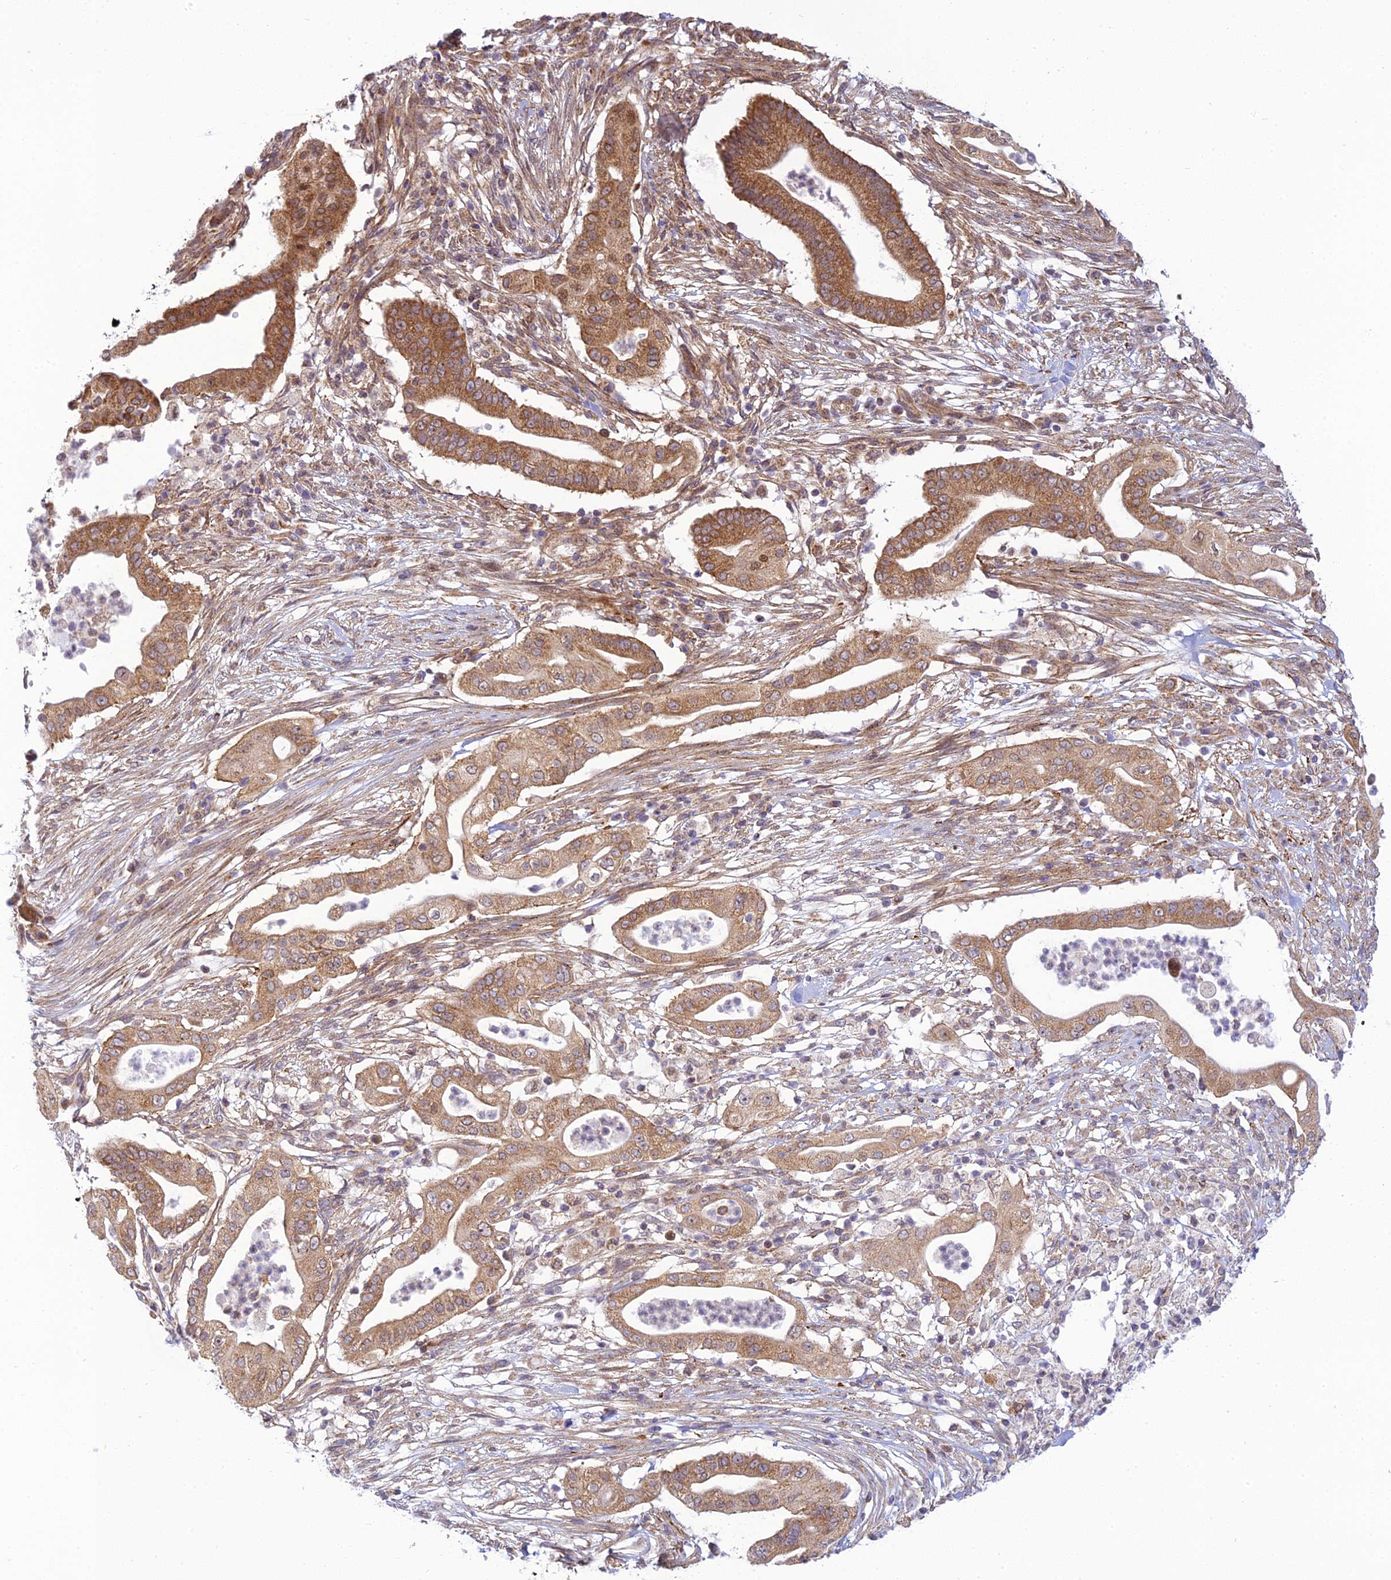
{"staining": {"intensity": "moderate", "quantity": ">75%", "location": "cytoplasmic/membranous,nuclear"}, "tissue": "pancreatic cancer", "cell_type": "Tumor cells", "image_type": "cancer", "snomed": [{"axis": "morphology", "description": "Adenocarcinoma, NOS"}, {"axis": "topography", "description": "Pancreas"}], "caption": "A brown stain labels moderate cytoplasmic/membranous and nuclear expression of a protein in human adenocarcinoma (pancreatic) tumor cells. The staining was performed using DAB (3,3'-diaminobenzidine), with brown indicating positive protein expression. Nuclei are stained blue with hematoxylin.", "gene": "HOOK2", "patient": {"sex": "male", "age": 68}}